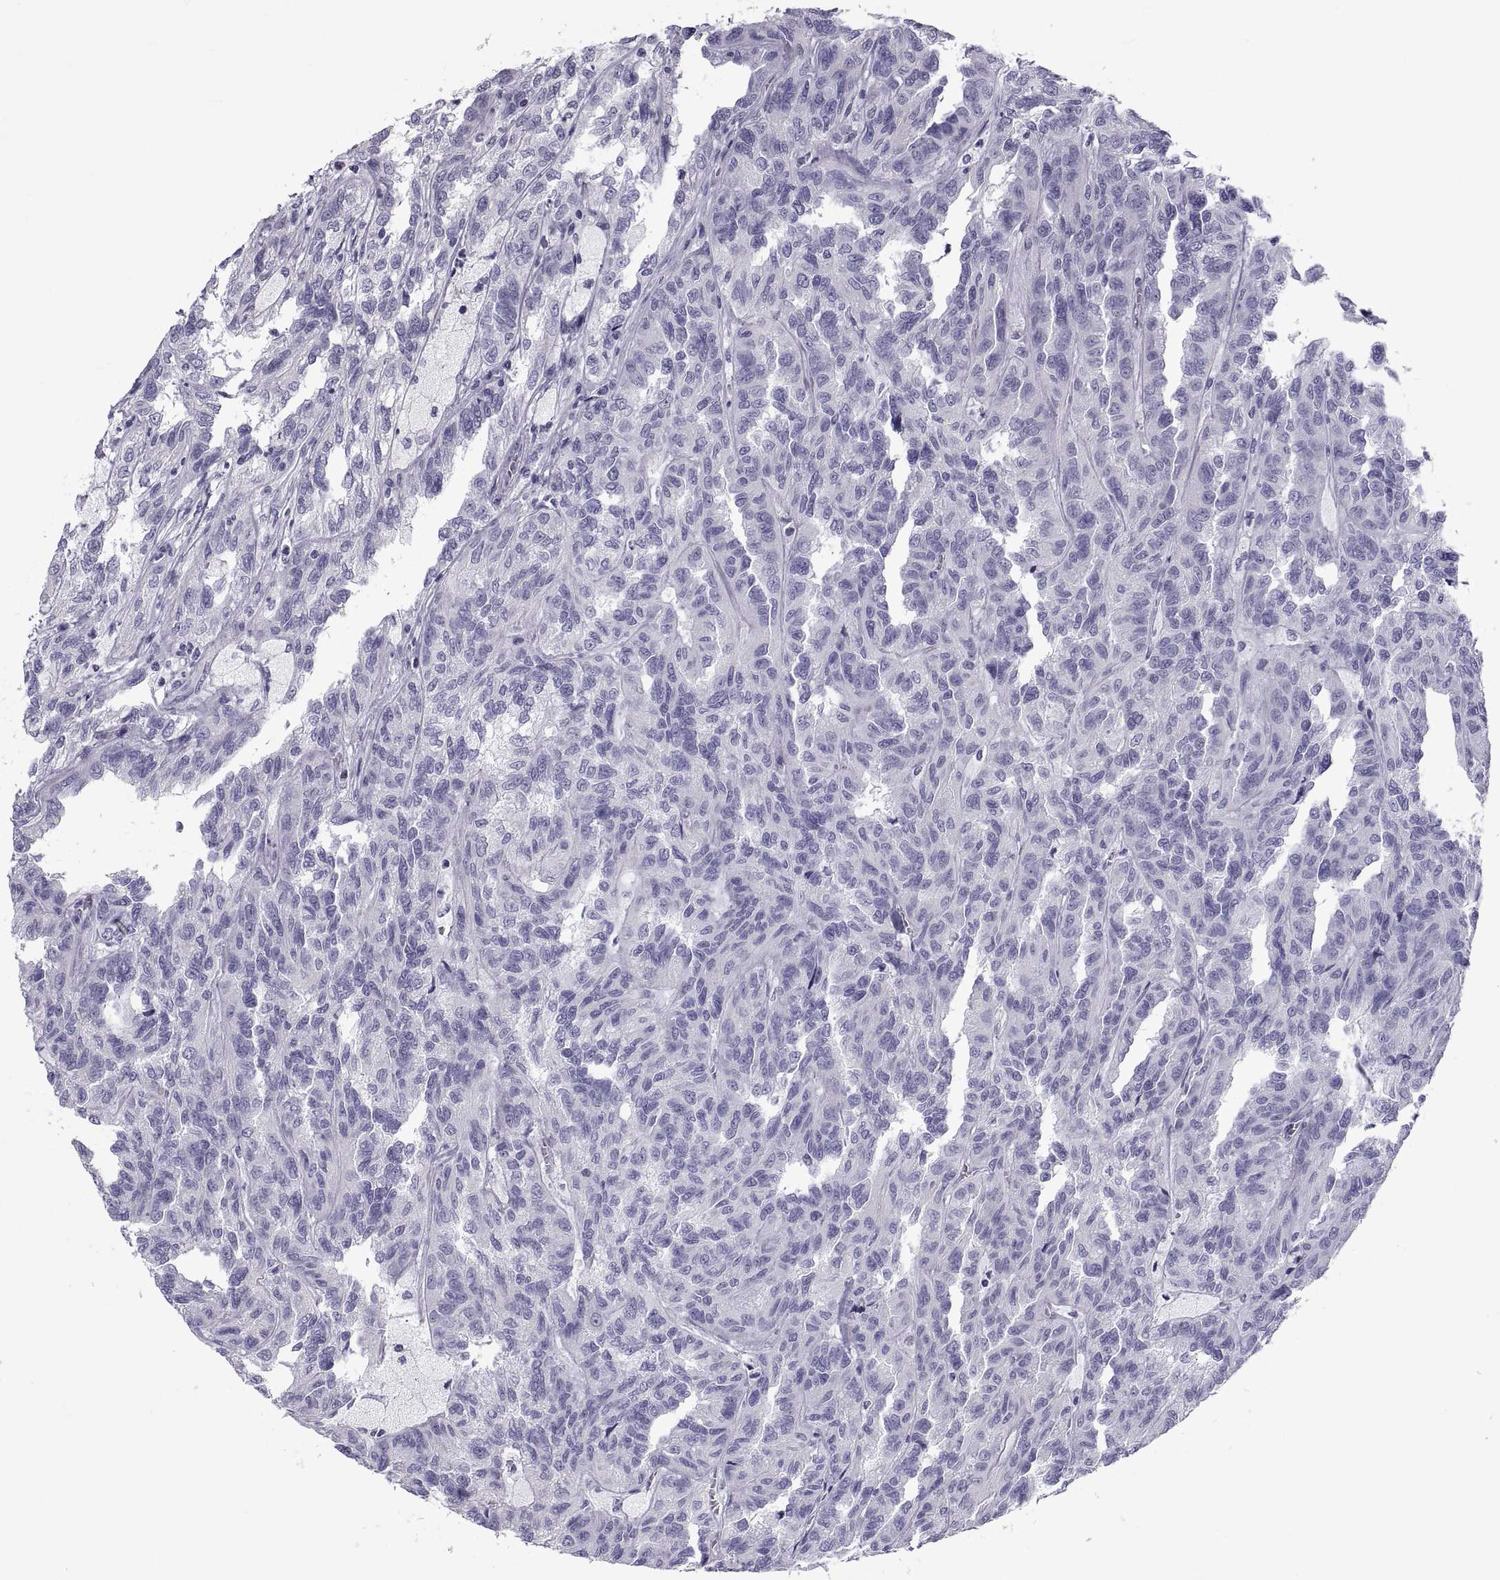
{"staining": {"intensity": "negative", "quantity": "none", "location": "none"}, "tissue": "renal cancer", "cell_type": "Tumor cells", "image_type": "cancer", "snomed": [{"axis": "morphology", "description": "Adenocarcinoma, NOS"}, {"axis": "topography", "description": "Kidney"}], "caption": "The immunohistochemistry (IHC) image has no significant staining in tumor cells of renal cancer (adenocarcinoma) tissue. (Brightfield microscopy of DAB IHC at high magnification).", "gene": "NPTX2", "patient": {"sex": "male", "age": 79}}